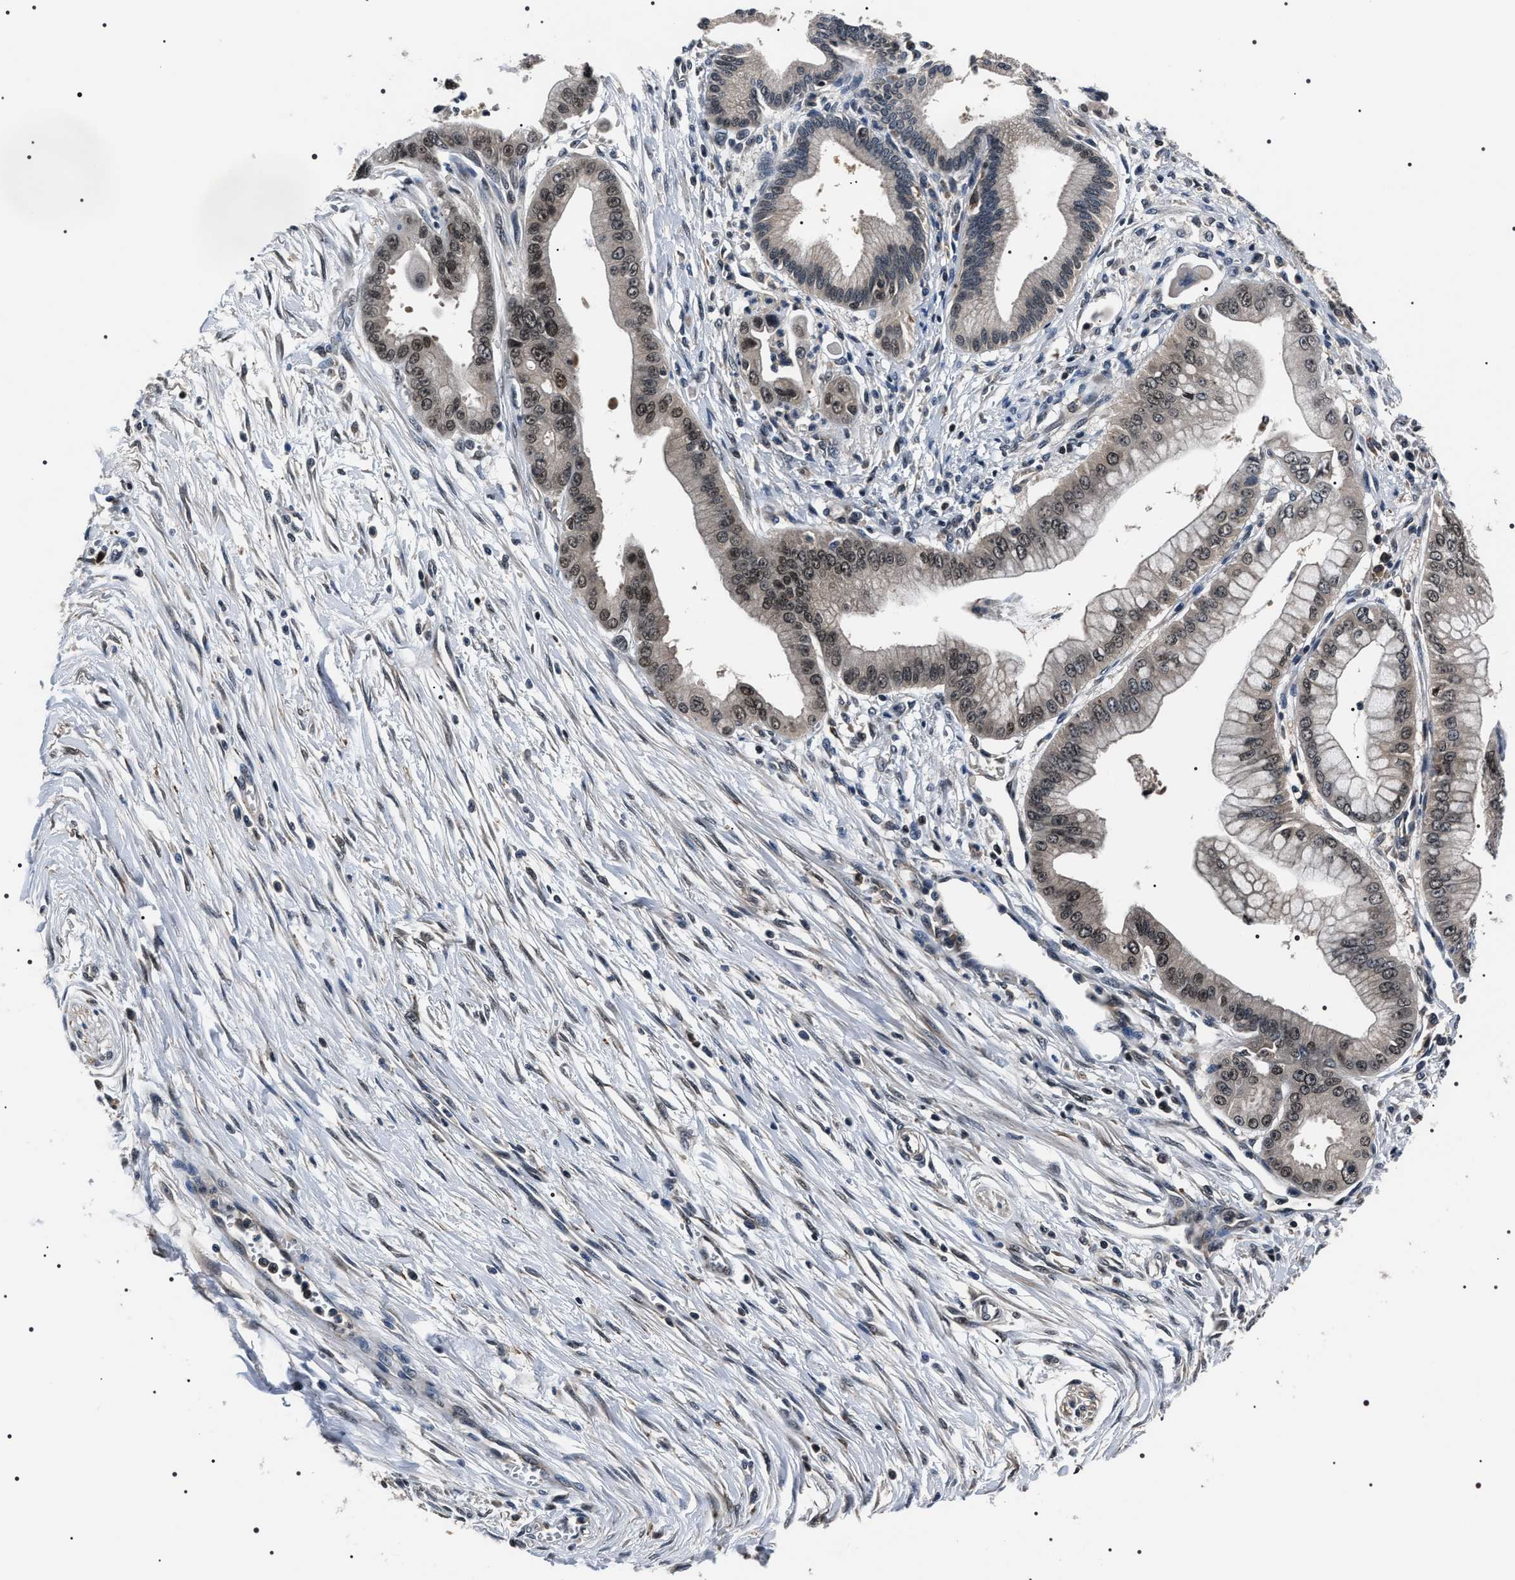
{"staining": {"intensity": "weak", "quantity": ">75%", "location": "cytoplasmic/membranous,nuclear"}, "tissue": "pancreatic cancer", "cell_type": "Tumor cells", "image_type": "cancer", "snomed": [{"axis": "morphology", "description": "Adenocarcinoma, NOS"}, {"axis": "topography", "description": "Pancreas"}], "caption": "The histopathology image shows immunohistochemical staining of pancreatic cancer. There is weak cytoplasmic/membranous and nuclear expression is appreciated in about >75% of tumor cells. The staining is performed using DAB (3,3'-diaminobenzidine) brown chromogen to label protein expression. The nuclei are counter-stained blue using hematoxylin.", "gene": "SIPA1", "patient": {"sex": "male", "age": 59}}